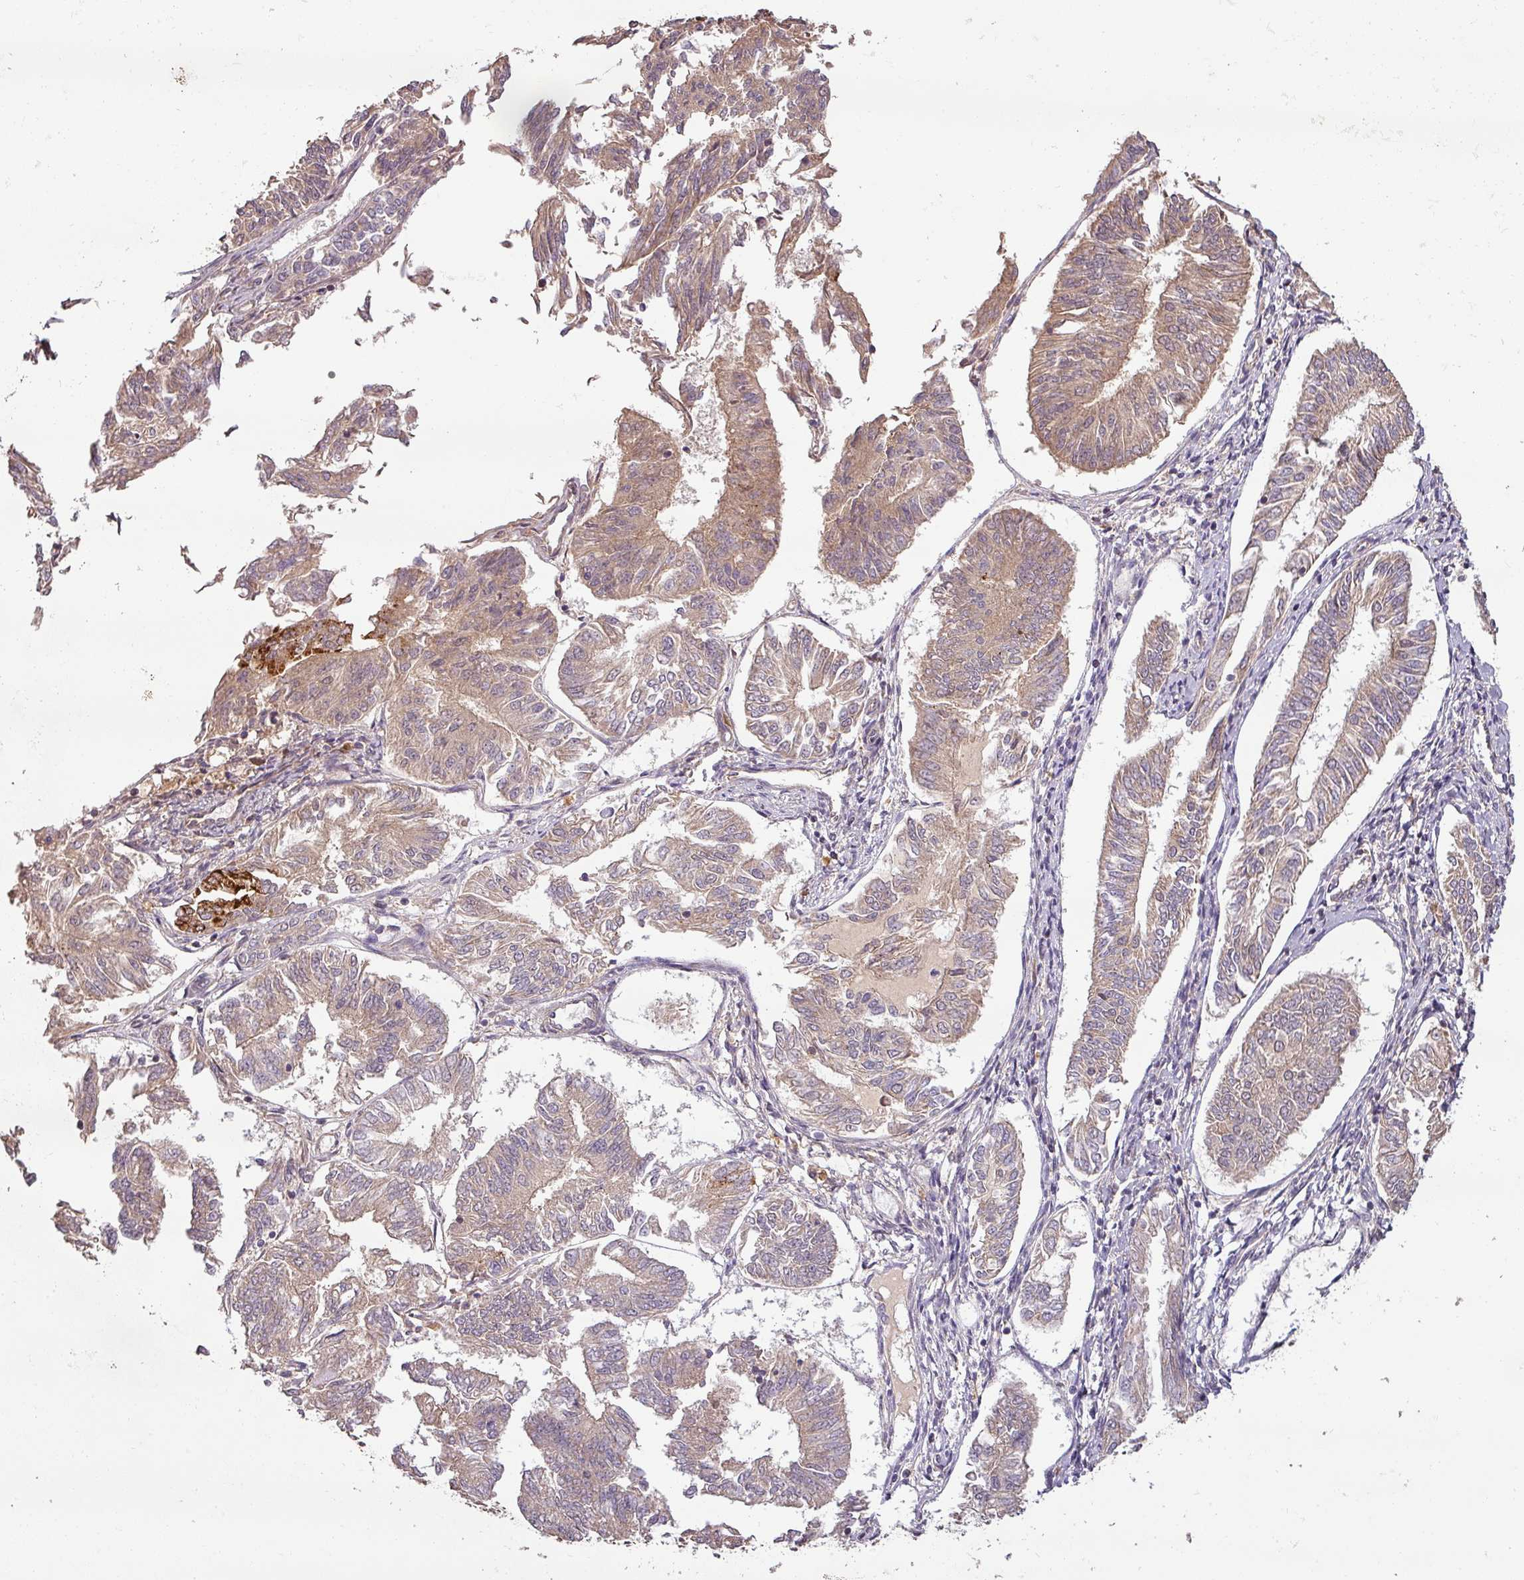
{"staining": {"intensity": "weak", "quantity": "25%-75%", "location": "cytoplasmic/membranous"}, "tissue": "endometrial cancer", "cell_type": "Tumor cells", "image_type": "cancer", "snomed": [{"axis": "morphology", "description": "Adenocarcinoma, NOS"}, {"axis": "topography", "description": "Endometrium"}], "caption": "Human endometrial adenocarcinoma stained with a protein marker demonstrates weak staining in tumor cells.", "gene": "BPIFB3", "patient": {"sex": "female", "age": 58}}